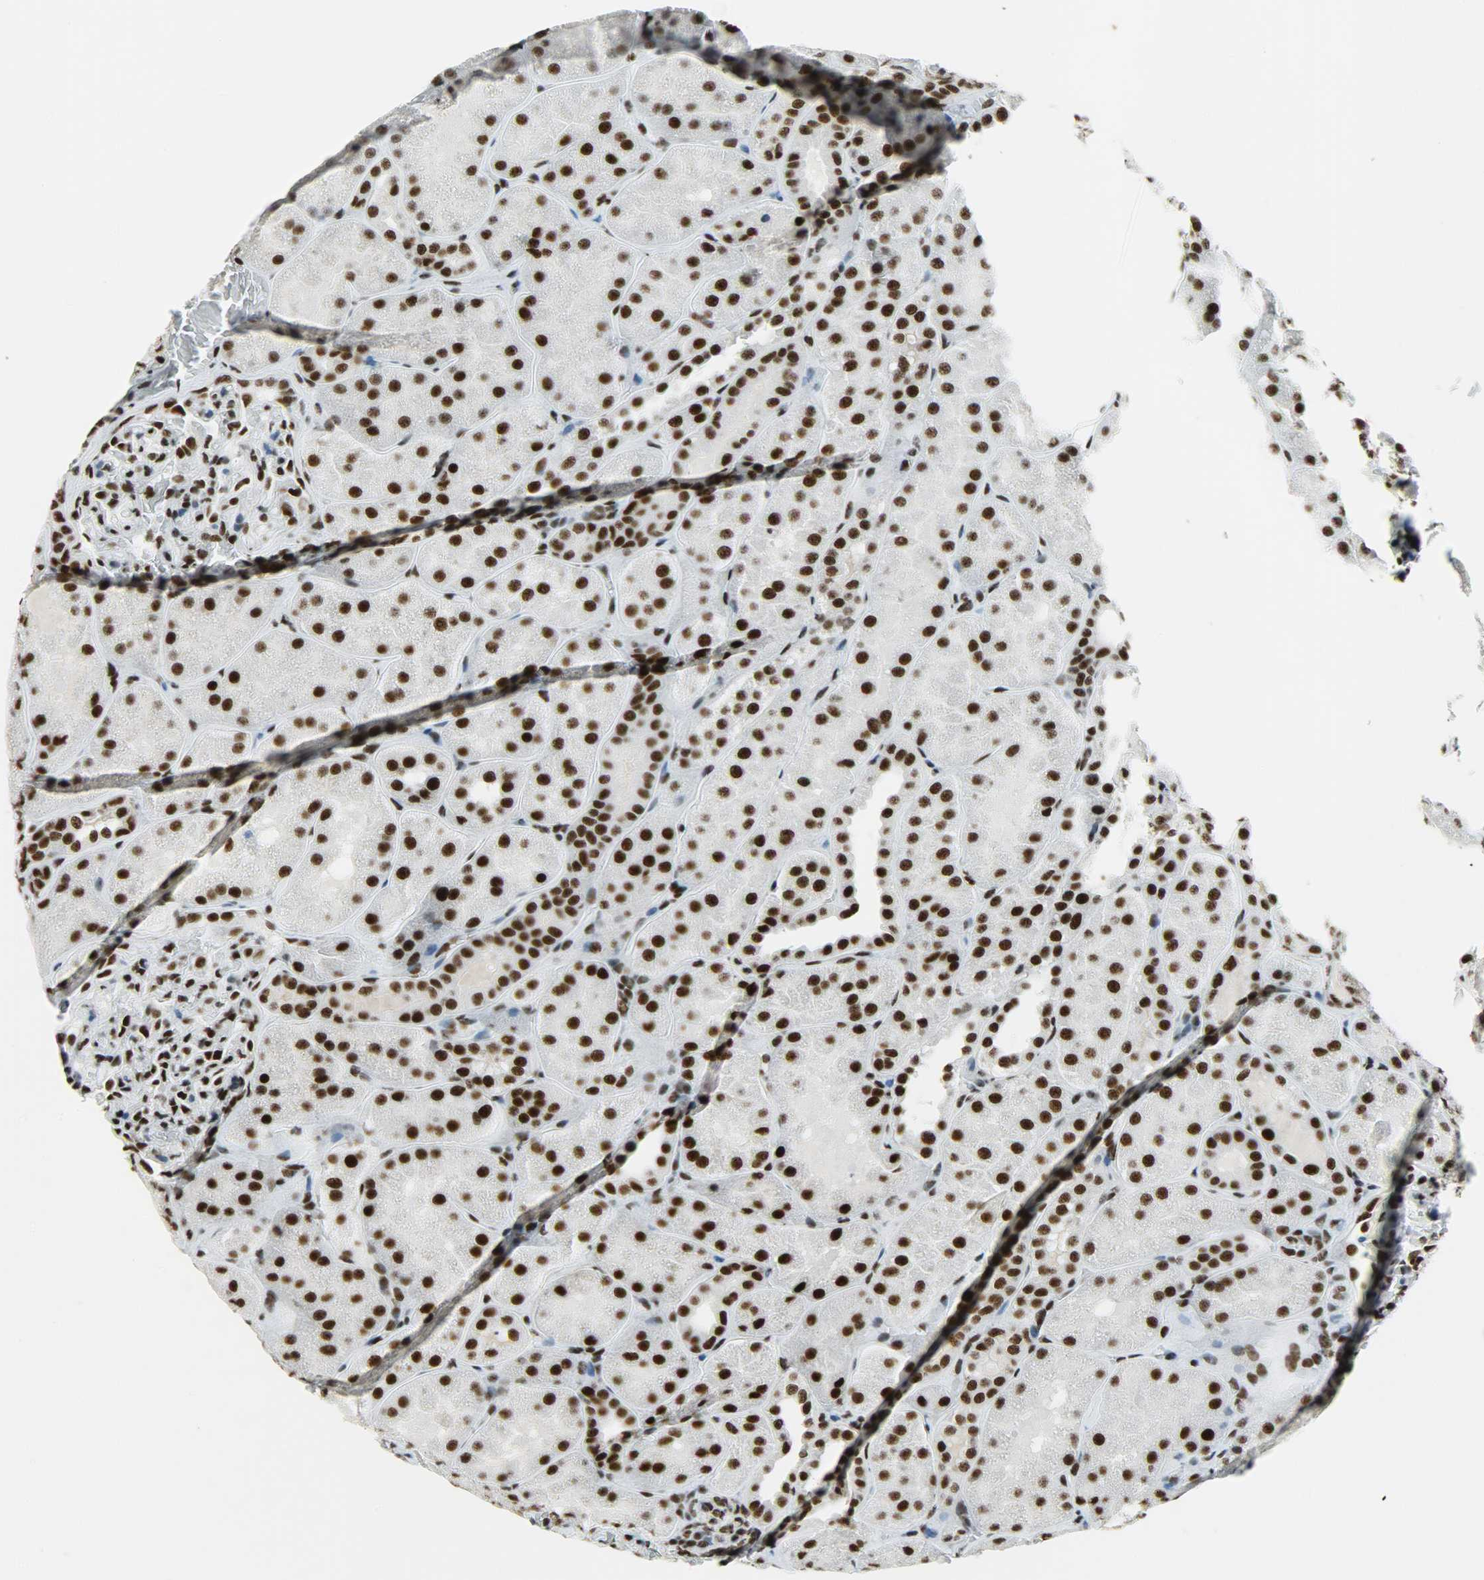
{"staining": {"intensity": "strong", "quantity": ">75%", "location": "nuclear"}, "tissue": "kidney", "cell_type": "Cells in glomeruli", "image_type": "normal", "snomed": [{"axis": "morphology", "description": "Normal tissue, NOS"}, {"axis": "topography", "description": "Kidney"}], "caption": "Immunohistochemistry (DAB) staining of normal kidney displays strong nuclear protein positivity in about >75% of cells in glomeruli. (Stains: DAB (3,3'-diaminobenzidine) in brown, nuclei in blue, Microscopy: brightfield microscopy at high magnification).", "gene": "SNRPA", "patient": {"sex": "male", "age": 28}}